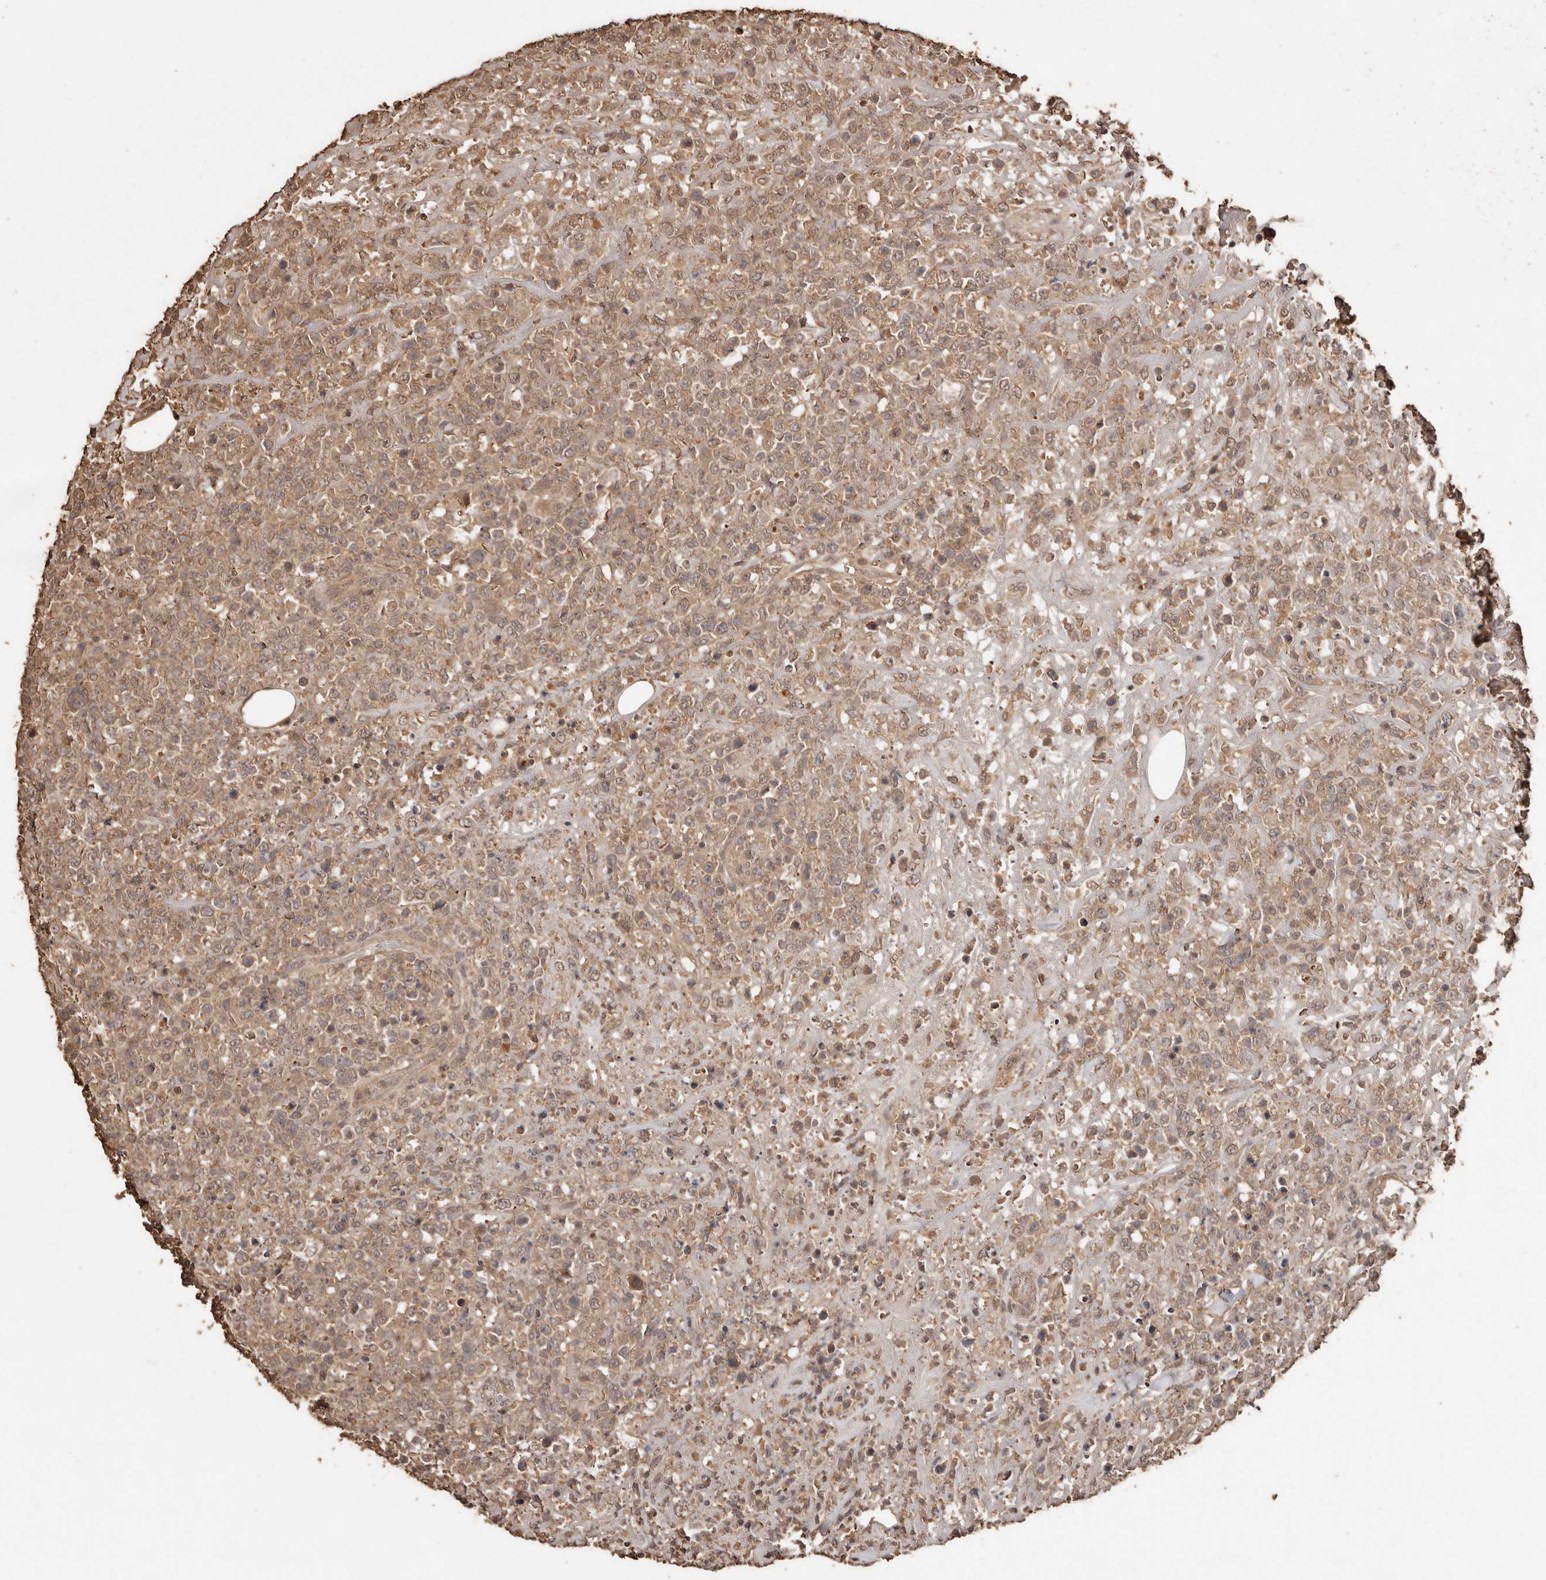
{"staining": {"intensity": "weak", "quantity": ">75%", "location": "cytoplasmic/membranous"}, "tissue": "lymphoma", "cell_type": "Tumor cells", "image_type": "cancer", "snomed": [{"axis": "morphology", "description": "Malignant lymphoma, non-Hodgkin's type, High grade"}, {"axis": "topography", "description": "Colon"}], "caption": "Protein expression analysis of human lymphoma reveals weak cytoplasmic/membranous staining in about >75% of tumor cells.", "gene": "PKDCC", "patient": {"sex": "female", "age": 53}}